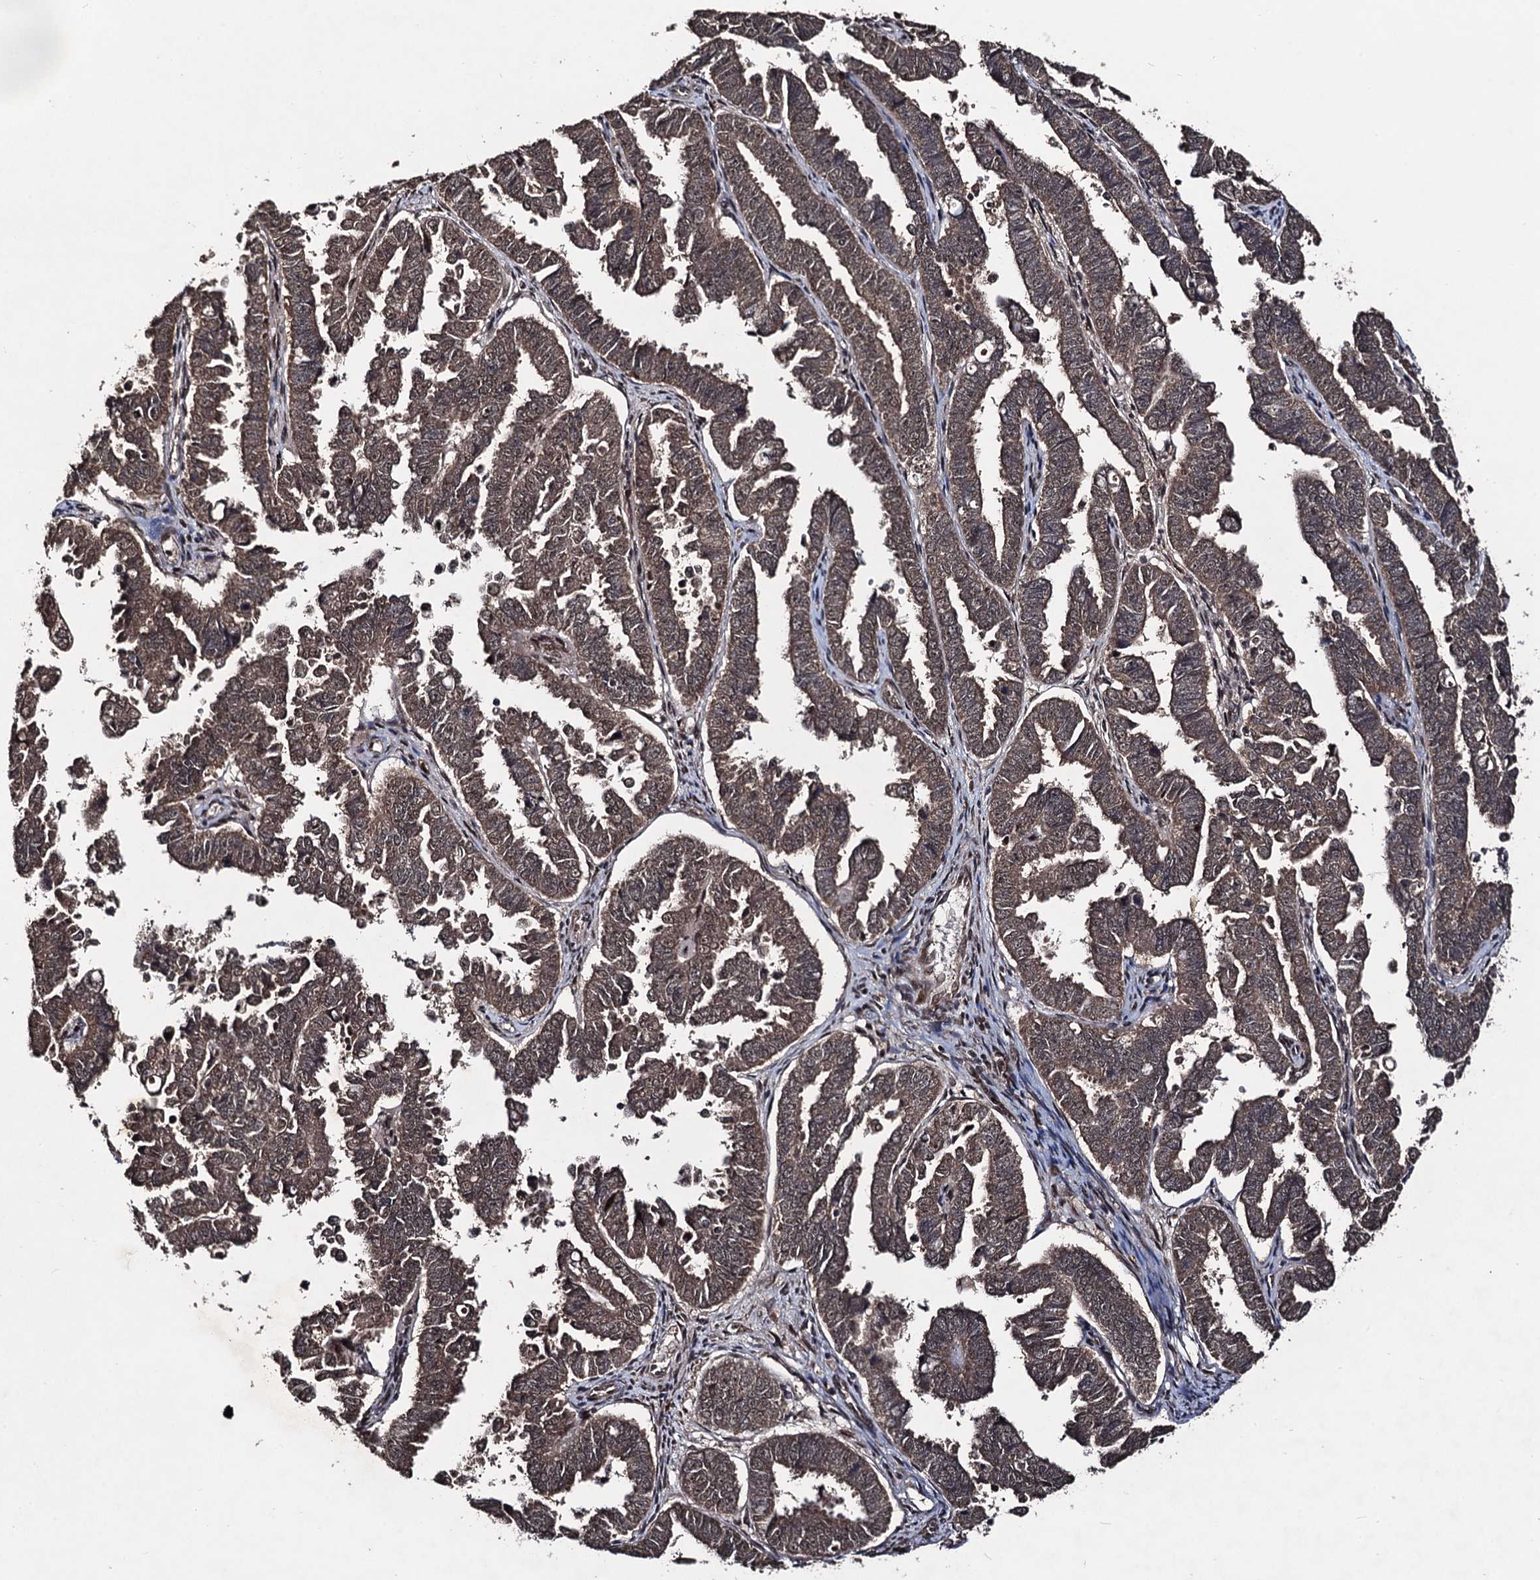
{"staining": {"intensity": "moderate", "quantity": ">75%", "location": "cytoplasmic/membranous,nuclear"}, "tissue": "endometrial cancer", "cell_type": "Tumor cells", "image_type": "cancer", "snomed": [{"axis": "morphology", "description": "Adenocarcinoma, NOS"}, {"axis": "topography", "description": "Endometrium"}], "caption": "Protein expression analysis of human endometrial cancer (adenocarcinoma) reveals moderate cytoplasmic/membranous and nuclear expression in approximately >75% of tumor cells.", "gene": "SFSWAP", "patient": {"sex": "female", "age": 75}}